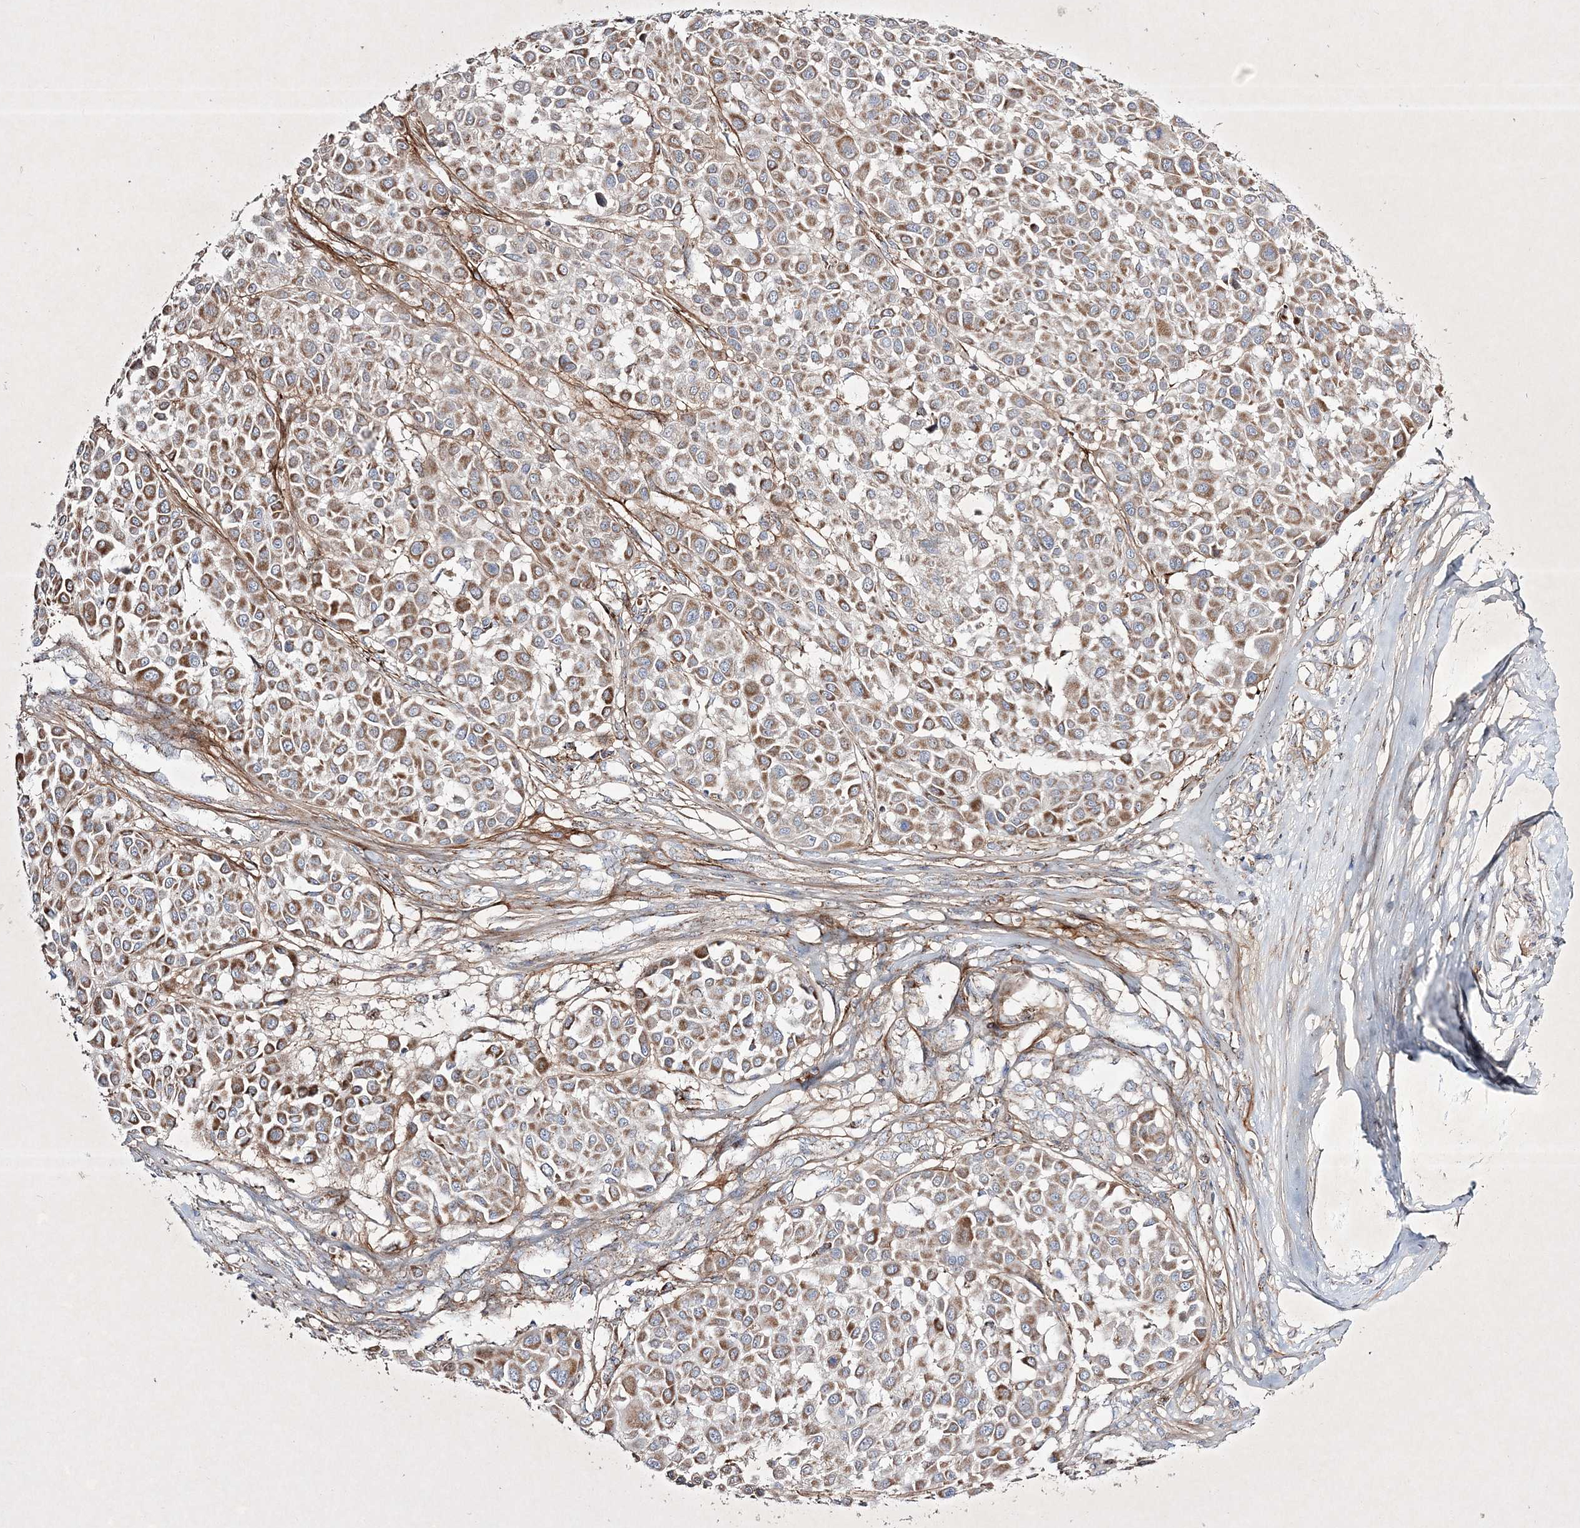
{"staining": {"intensity": "moderate", "quantity": ">75%", "location": "cytoplasmic/membranous"}, "tissue": "melanoma", "cell_type": "Tumor cells", "image_type": "cancer", "snomed": [{"axis": "morphology", "description": "Malignant melanoma, Metastatic site"}, {"axis": "topography", "description": "Soft tissue"}], "caption": "Protein staining reveals moderate cytoplasmic/membranous expression in about >75% of tumor cells in melanoma.", "gene": "RICTOR", "patient": {"sex": "male", "age": 41}}